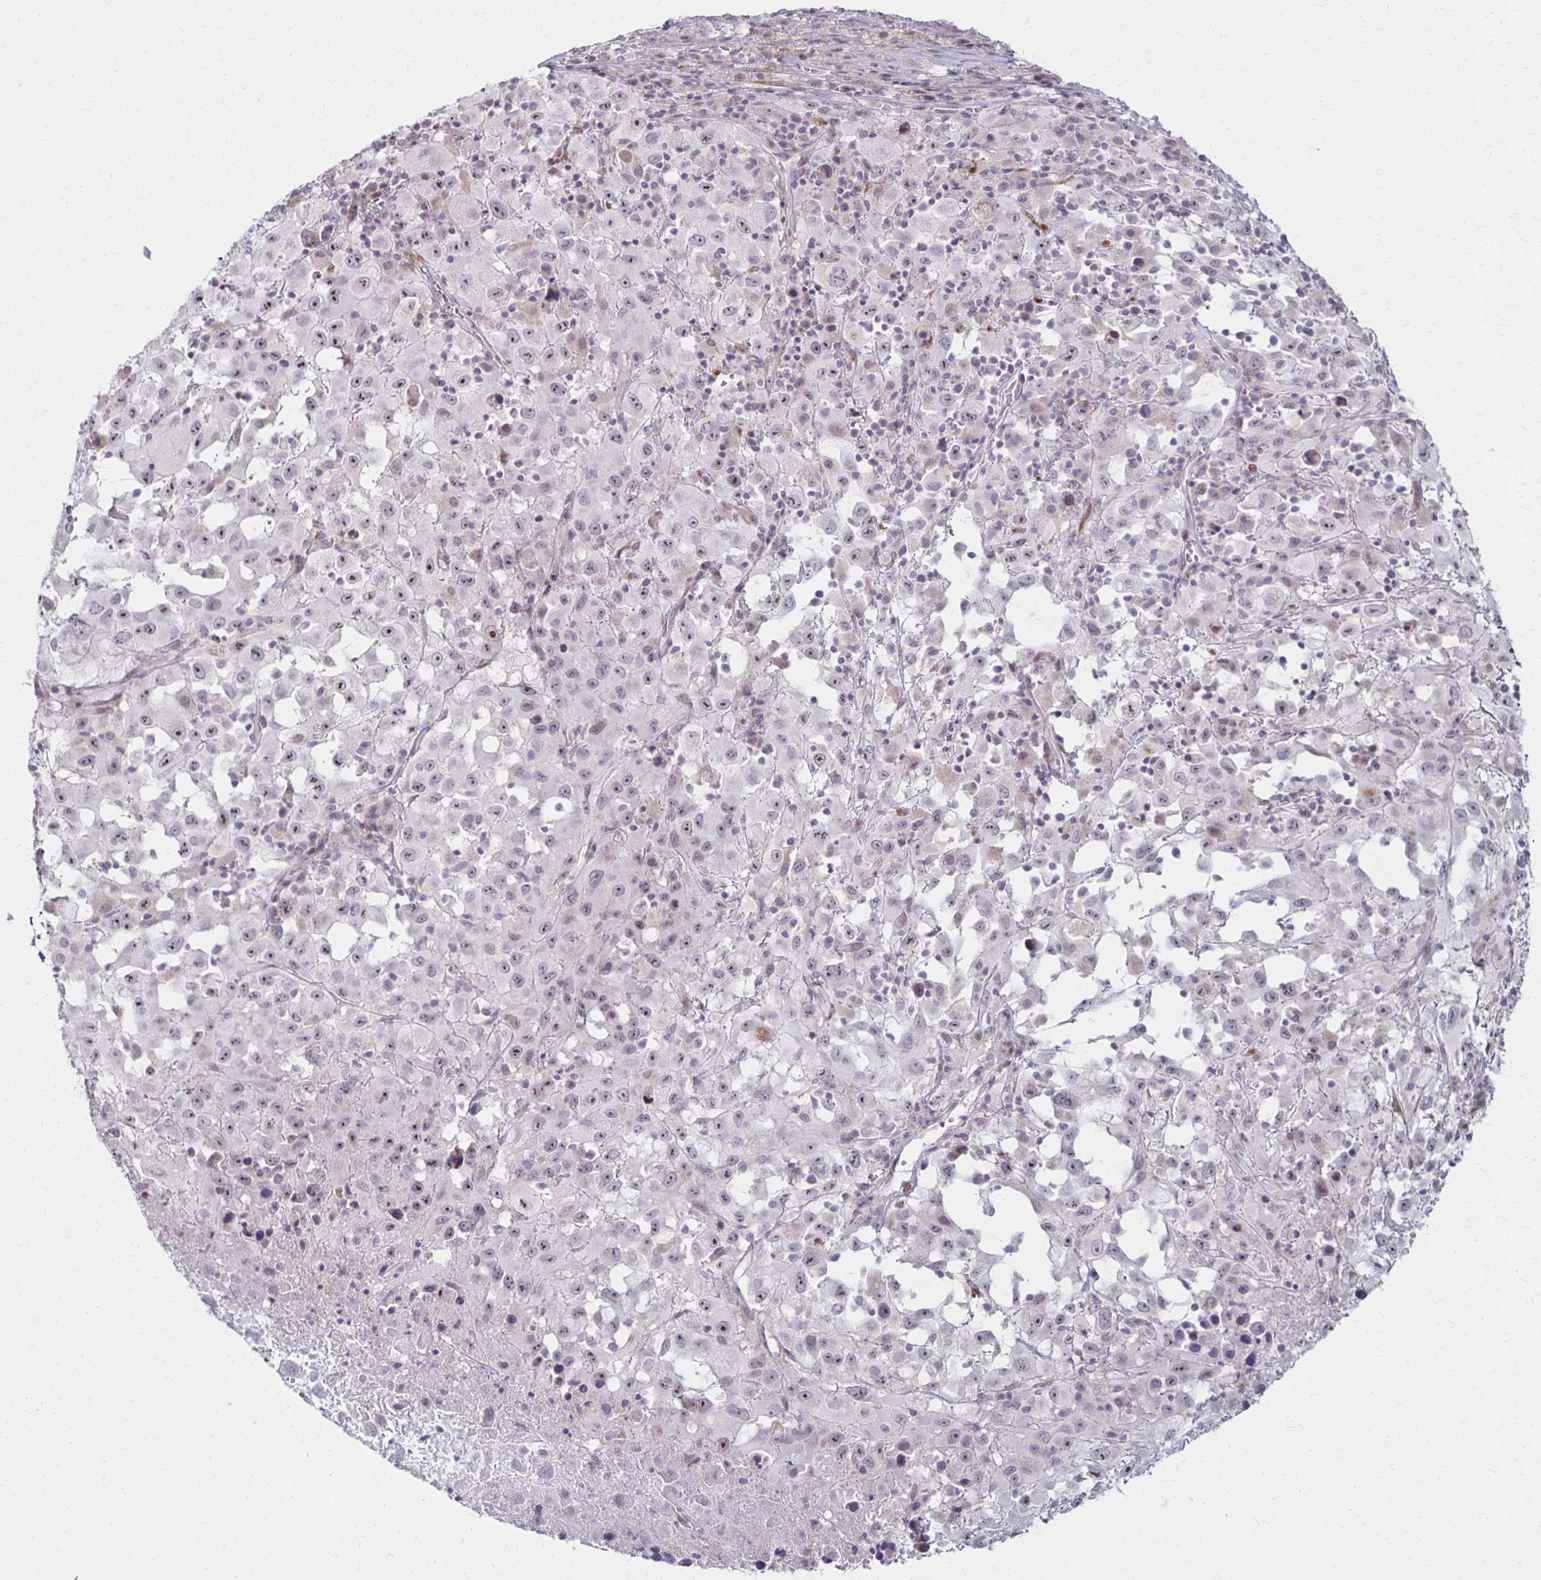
{"staining": {"intensity": "moderate", "quantity": "<25%", "location": "nuclear"}, "tissue": "melanoma", "cell_type": "Tumor cells", "image_type": "cancer", "snomed": [{"axis": "morphology", "description": "Malignant melanoma, Metastatic site"}, {"axis": "topography", "description": "Soft tissue"}], "caption": "Moderate nuclear expression is appreciated in approximately <25% of tumor cells in melanoma.", "gene": "DAGLA", "patient": {"sex": "male", "age": 50}}